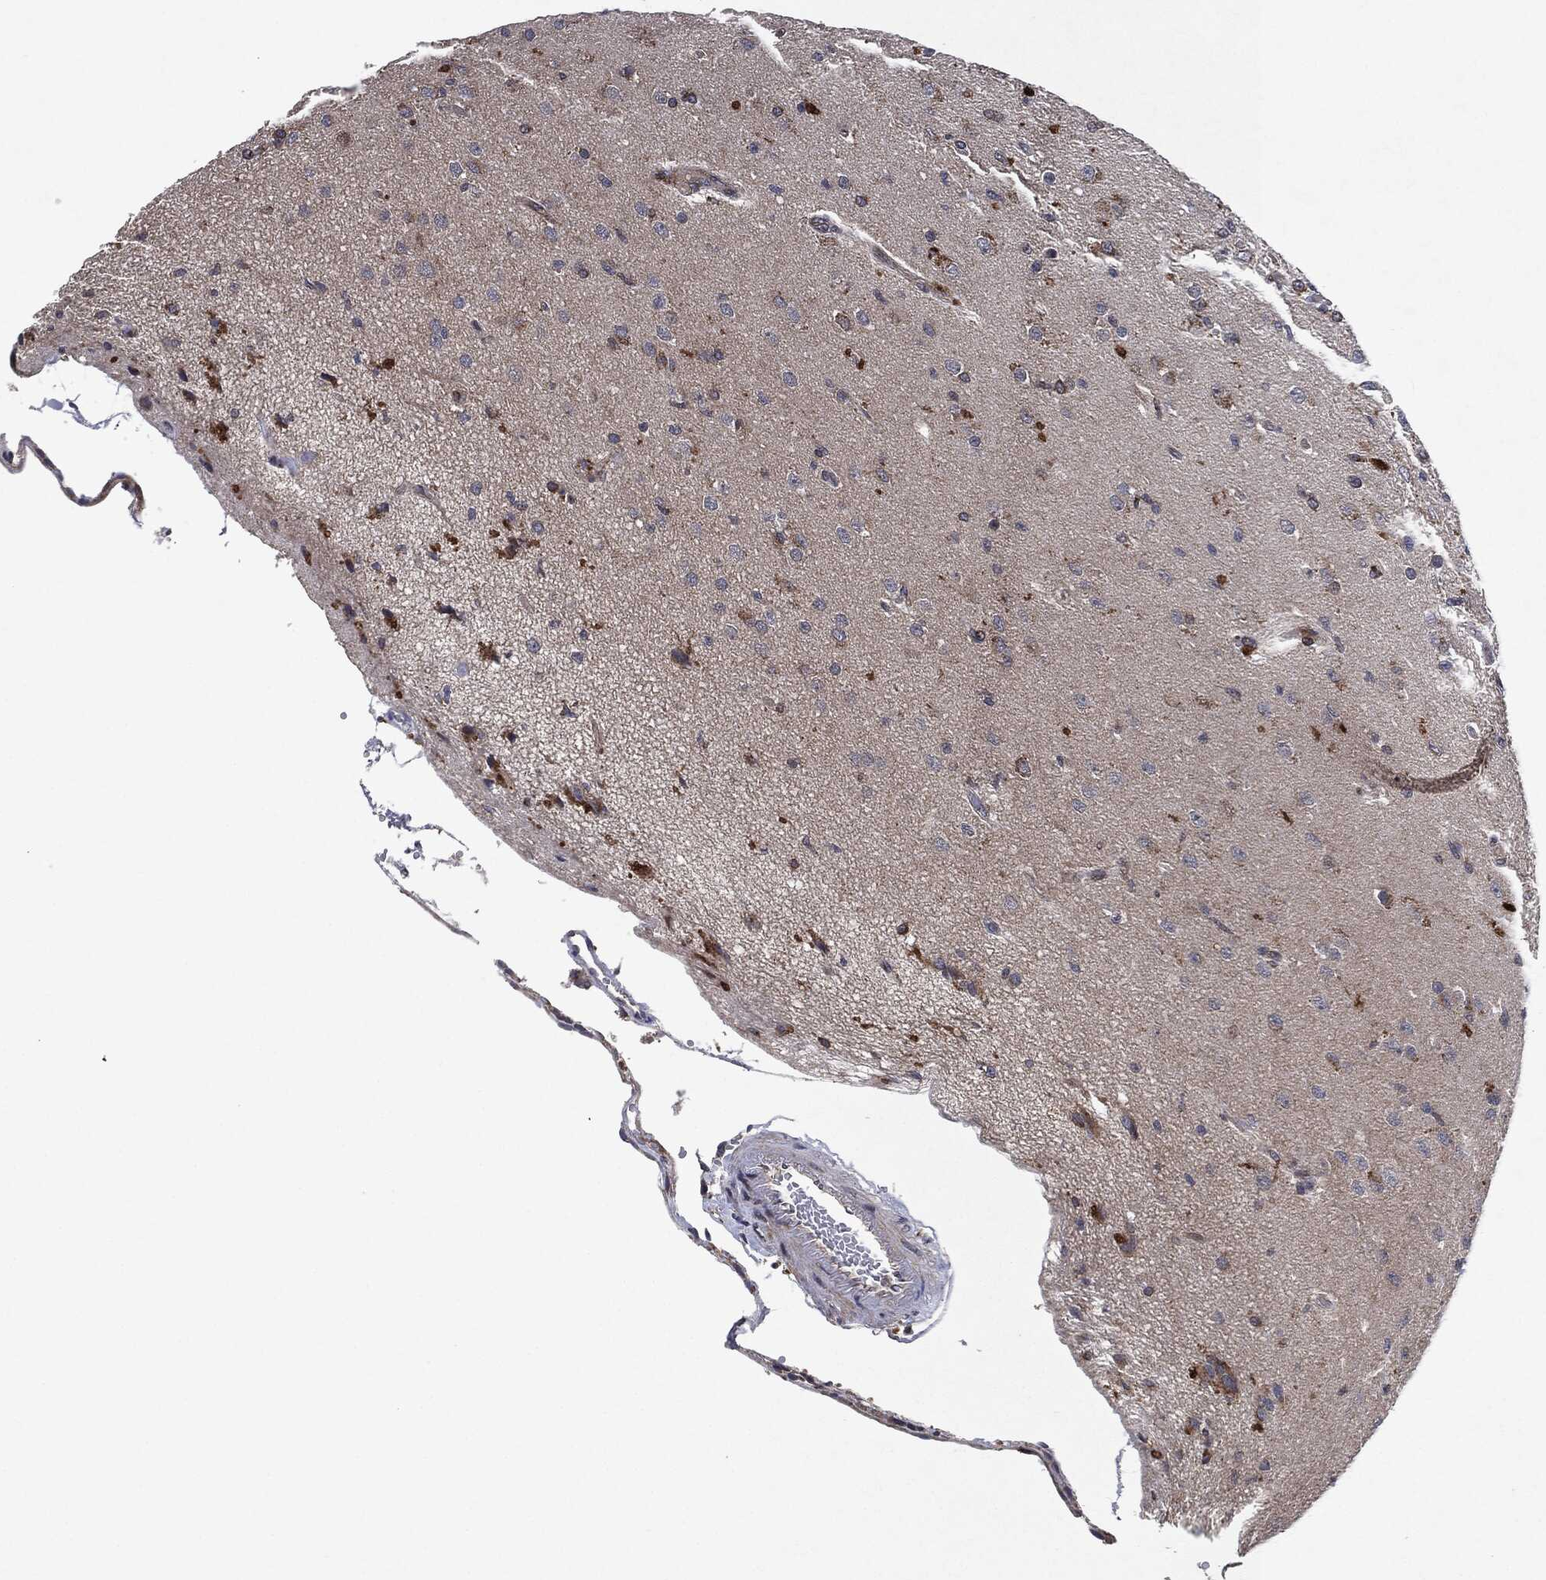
{"staining": {"intensity": "negative", "quantity": "none", "location": "none"}, "tissue": "glioma", "cell_type": "Tumor cells", "image_type": "cancer", "snomed": [{"axis": "morphology", "description": "Glioma, malignant, High grade"}, {"axis": "topography", "description": "Brain"}], "caption": "An IHC histopathology image of glioma is shown. There is no staining in tumor cells of glioma.", "gene": "SLC31A2", "patient": {"sex": "male", "age": 56}}